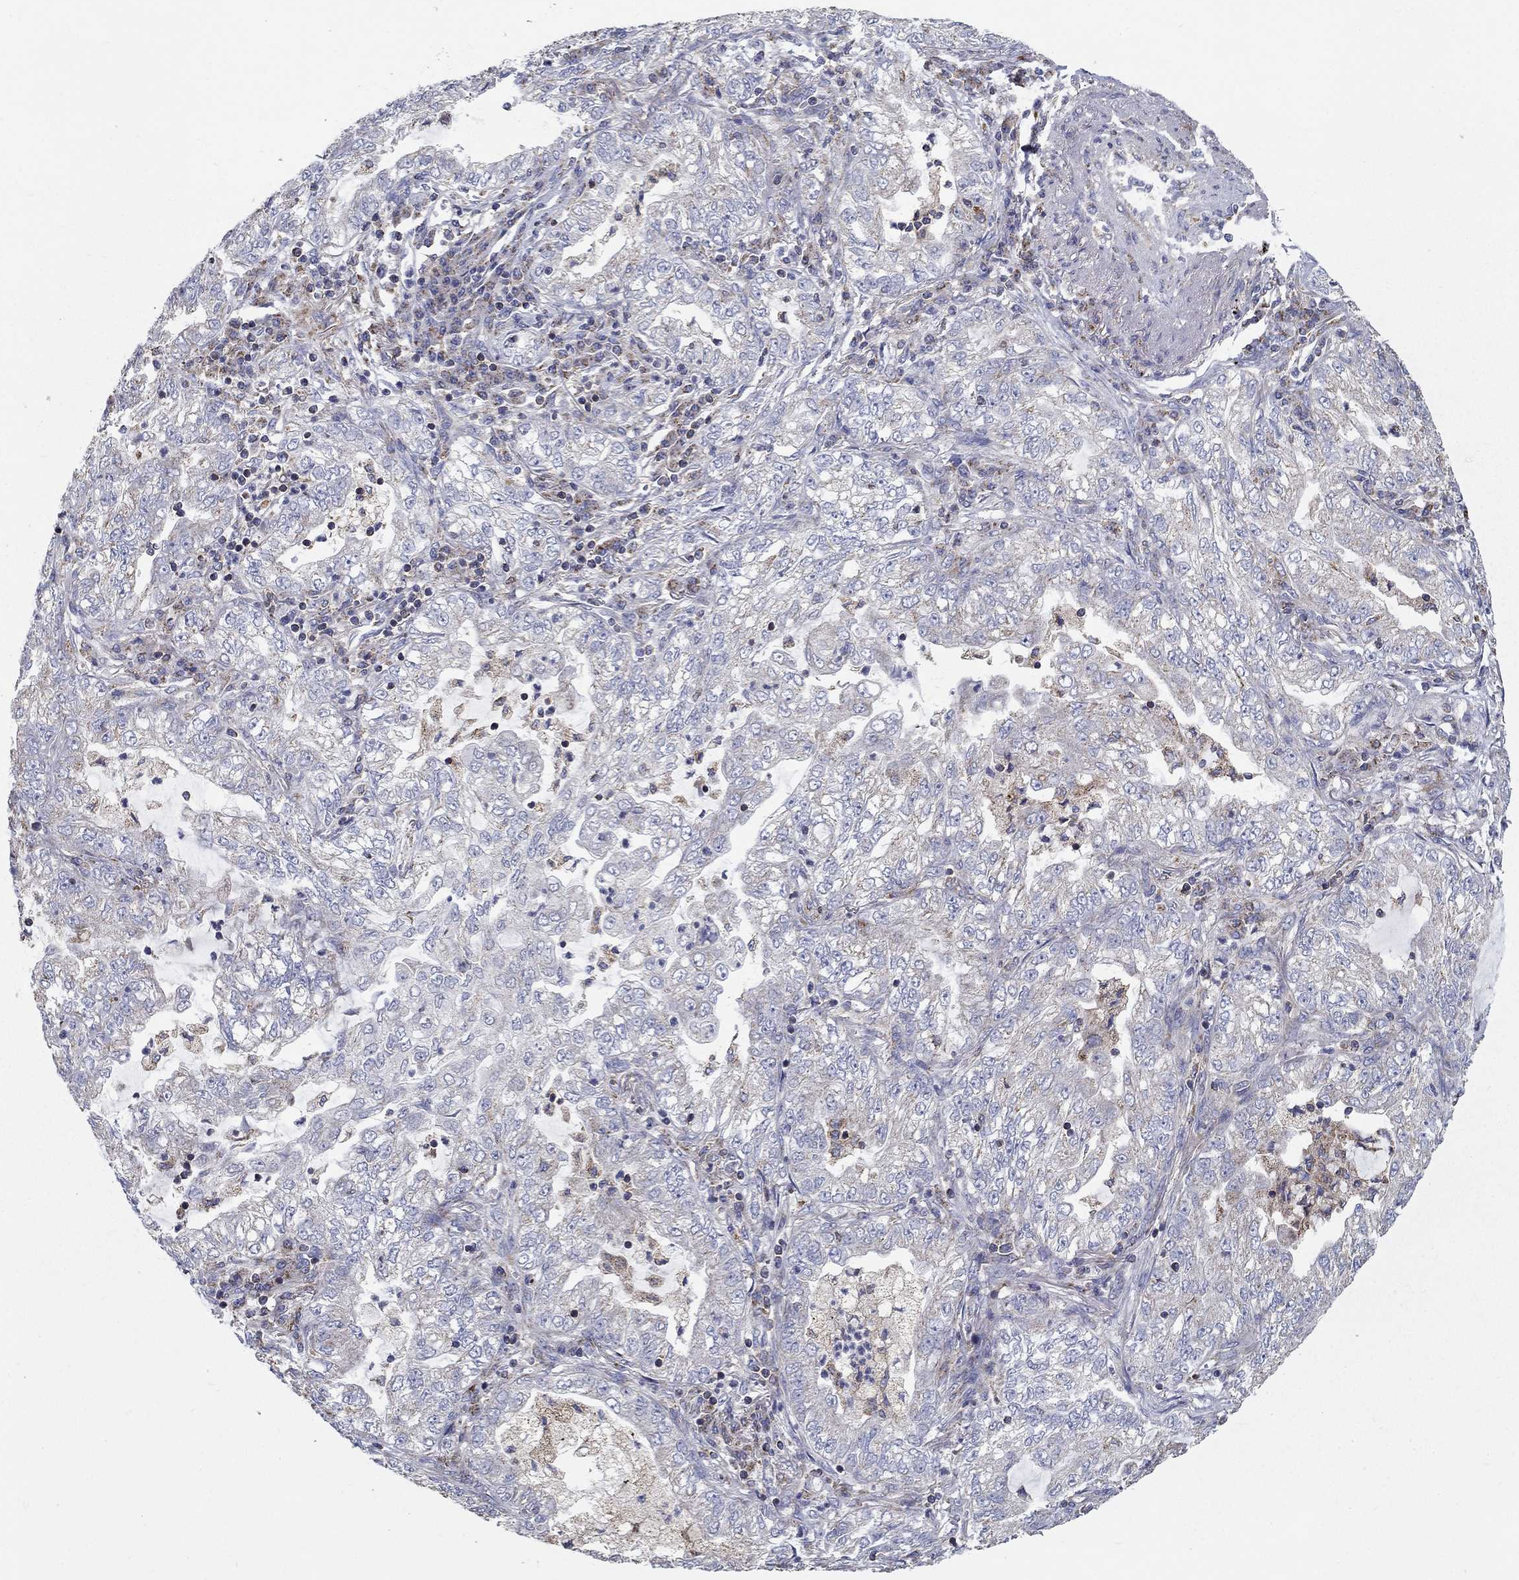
{"staining": {"intensity": "negative", "quantity": "none", "location": "none"}, "tissue": "lung cancer", "cell_type": "Tumor cells", "image_type": "cancer", "snomed": [{"axis": "morphology", "description": "Adenocarcinoma, NOS"}, {"axis": "topography", "description": "Lung"}], "caption": "This is an IHC photomicrograph of lung cancer. There is no expression in tumor cells.", "gene": "NME5", "patient": {"sex": "female", "age": 73}}